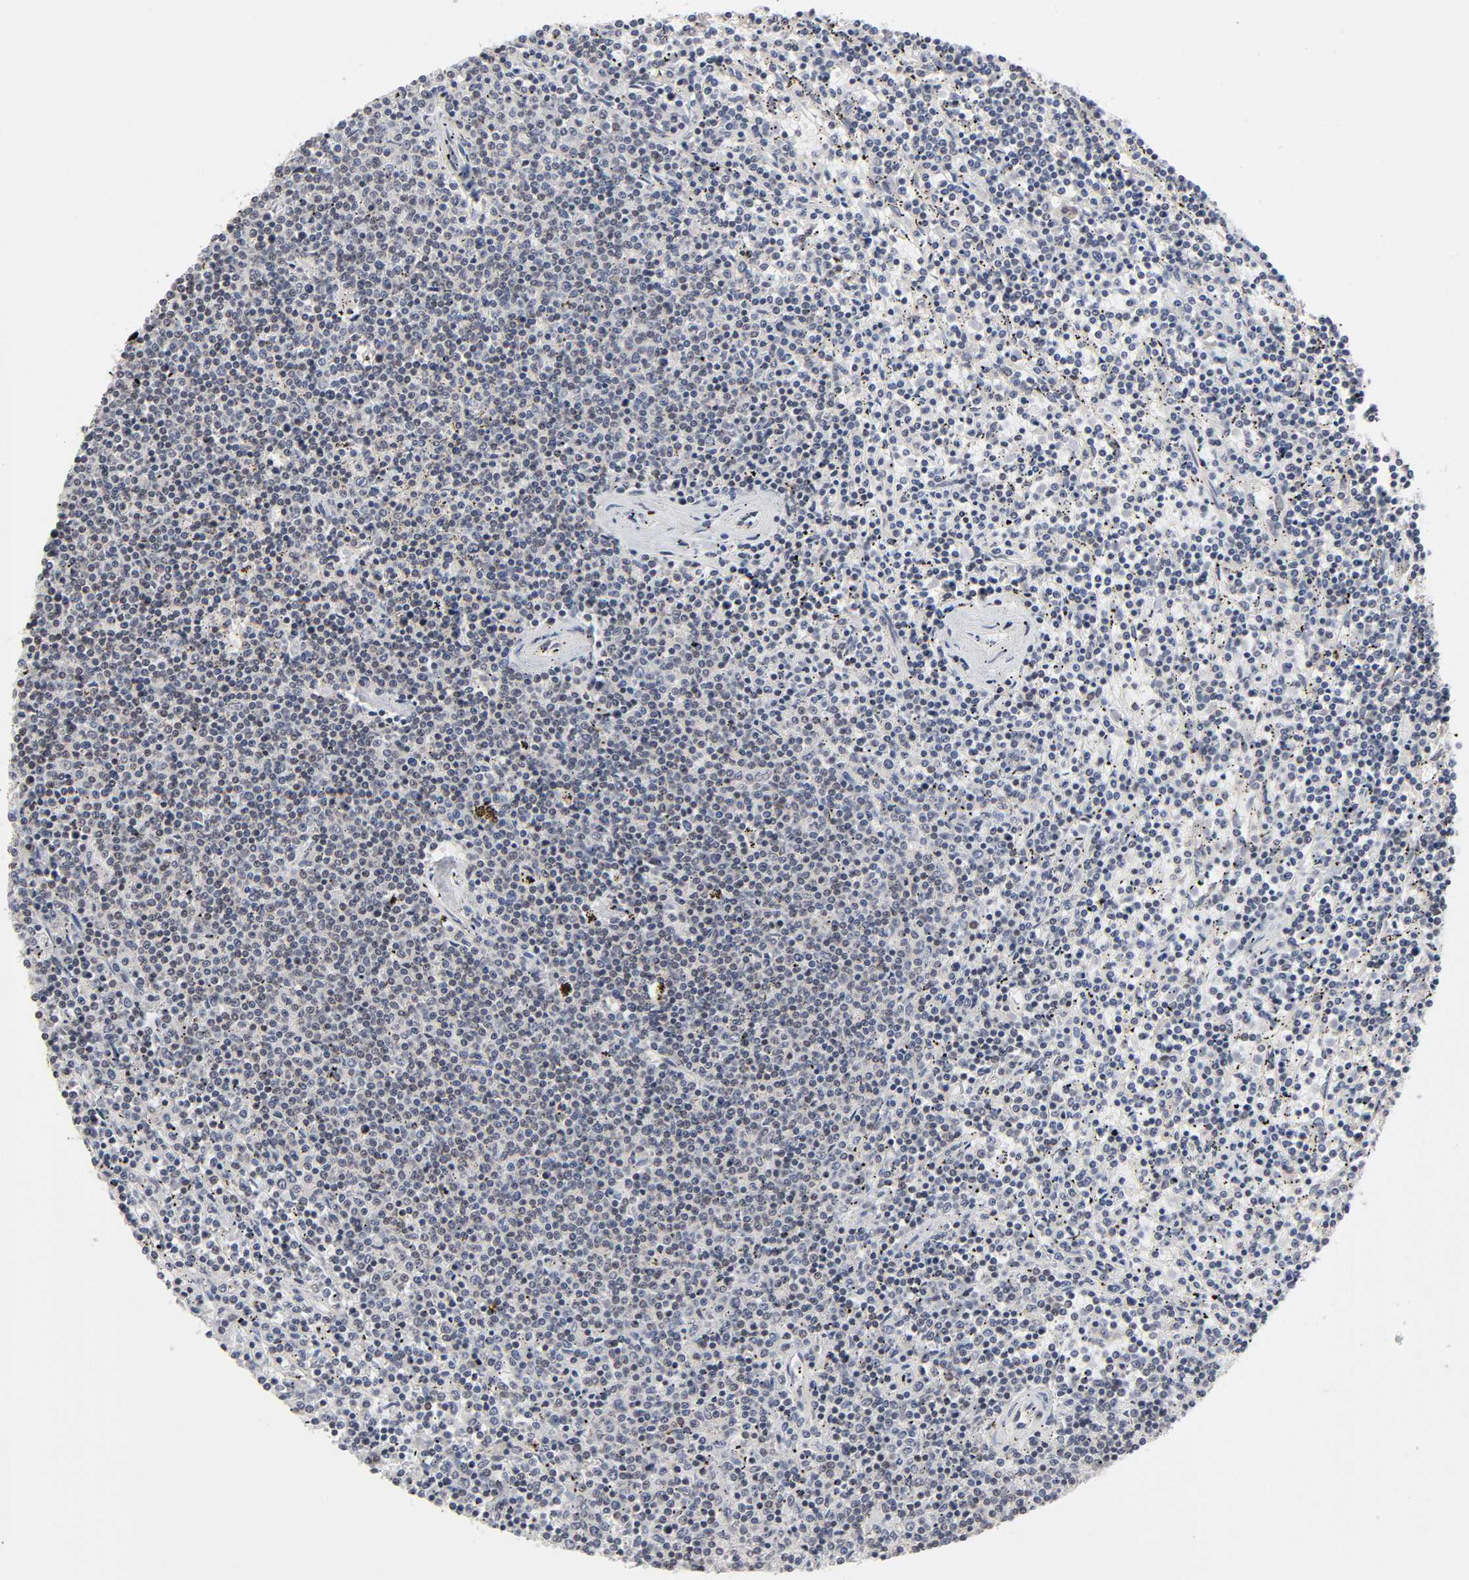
{"staining": {"intensity": "negative", "quantity": "none", "location": "none"}, "tissue": "lymphoma", "cell_type": "Tumor cells", "image_type": "cancer", "snomed": [{"axis": "morphology", "description": "Malignant lymphoma, non-Hodgkin's type, Low grade"}, {"axis": "topography", "description": "Spleen"}], "caption": "IHC micrograph of neoplastic tissue: lymphoma stained with DAB (3,3'-diaminobenzidine) demonstrates no significant protein expression in tumor cells.", "gene": "AUH", "patient": {"sex": "female", "age": 50}}